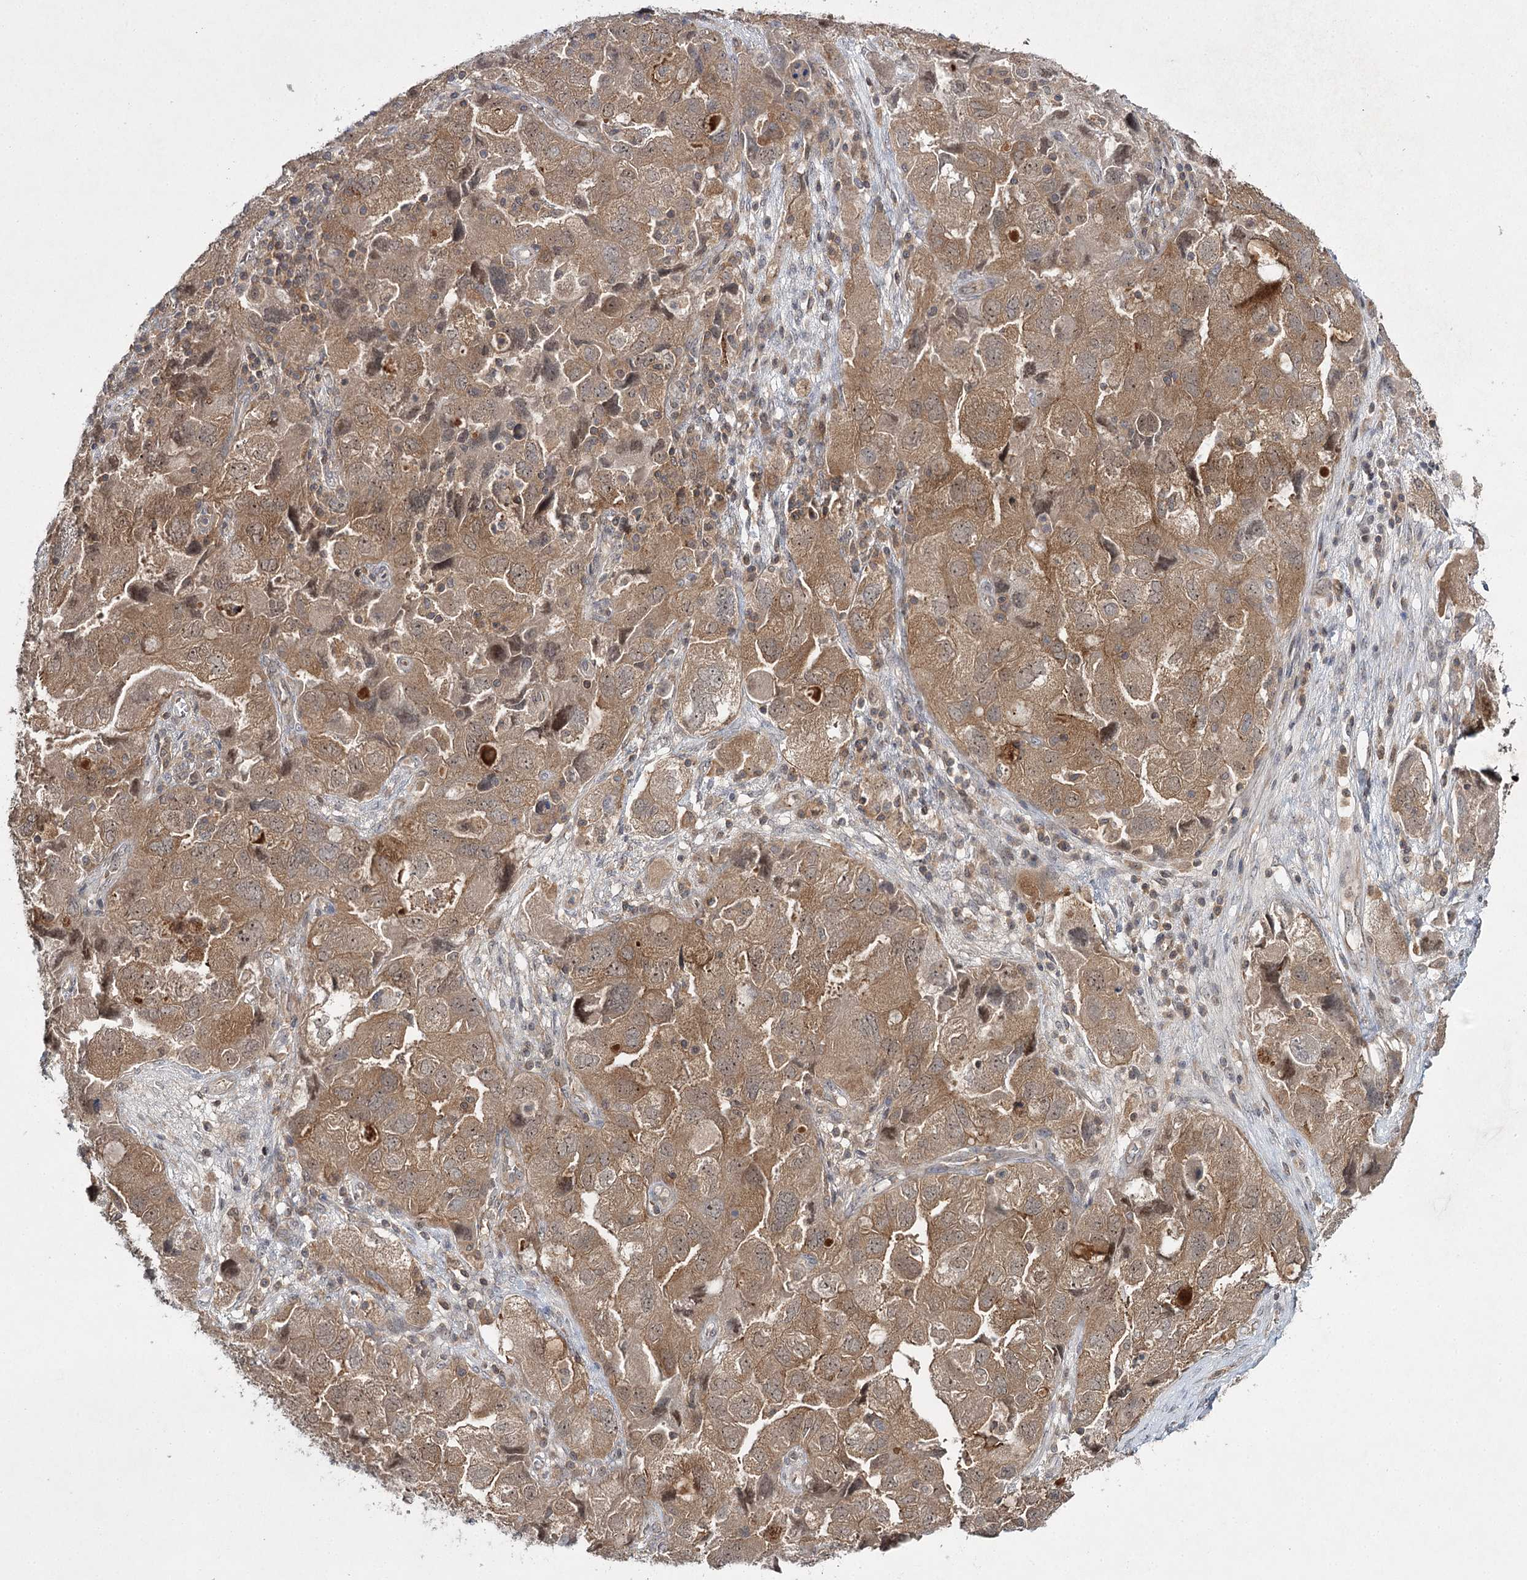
{"staining": {"intensity": "moderate", "quantity": ">75%", "location": "cytoplasmic/membranous"}, "tissue": "ovarian cancer", "cell_type": "Tumor cells", "image_type": "cancer", "snomed": [{"axis": "morphology", "description": "Carcinoma, NOS"}, {"axis": "morphology", "description": "Cystadenocarcinoma, serous, NOS"}, {"axis": "topography", "description": "Ovary"}], "caption": "The micrograph shows staining of ovarian cancer (carcinoma), revealing moderate cytoplasmic/membranous protein expression (brown color) within tumor cells.", "gene": "WDR44", "patient": {"sex": "female", "age": 69}}